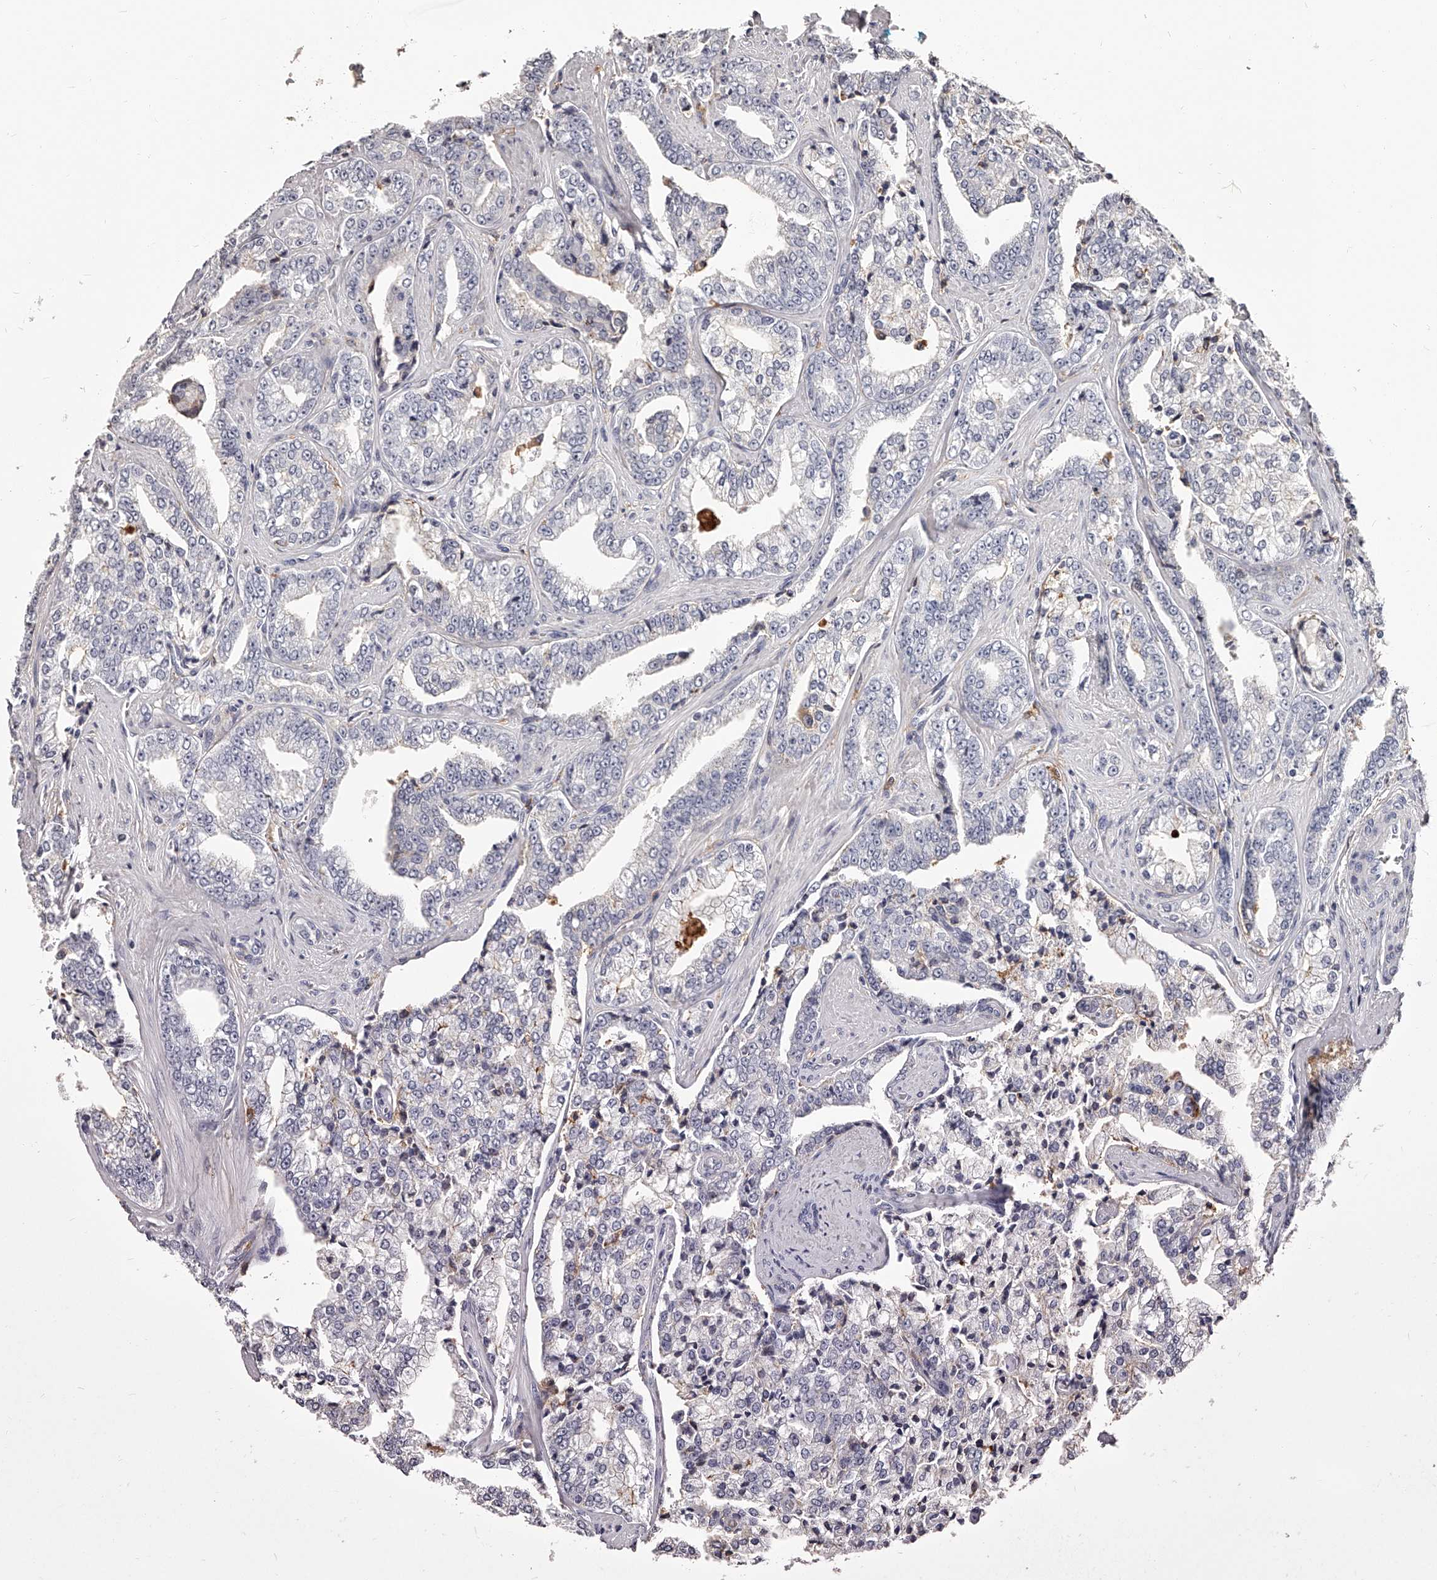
{"staining": {"intensity": "negative", "quantity": "none", "location": "none"}, "tissue": "prostate cancer", "cell_type": "Tumor cells", "image_type": "cancer", "snomed": [{"axis": "morphology", "description": "Adenocarcinoma, High grade"}, {"axis": "topography", "description": "Prostate"}], "caption": "A photomicrograph of prostate cancer (adenocarcinoma (high-grade)) stained for a protein exhibits no brown staining in tumor cells.", "gene": "PACSIN1", "patient": {"sex": "male", "age": 71}}